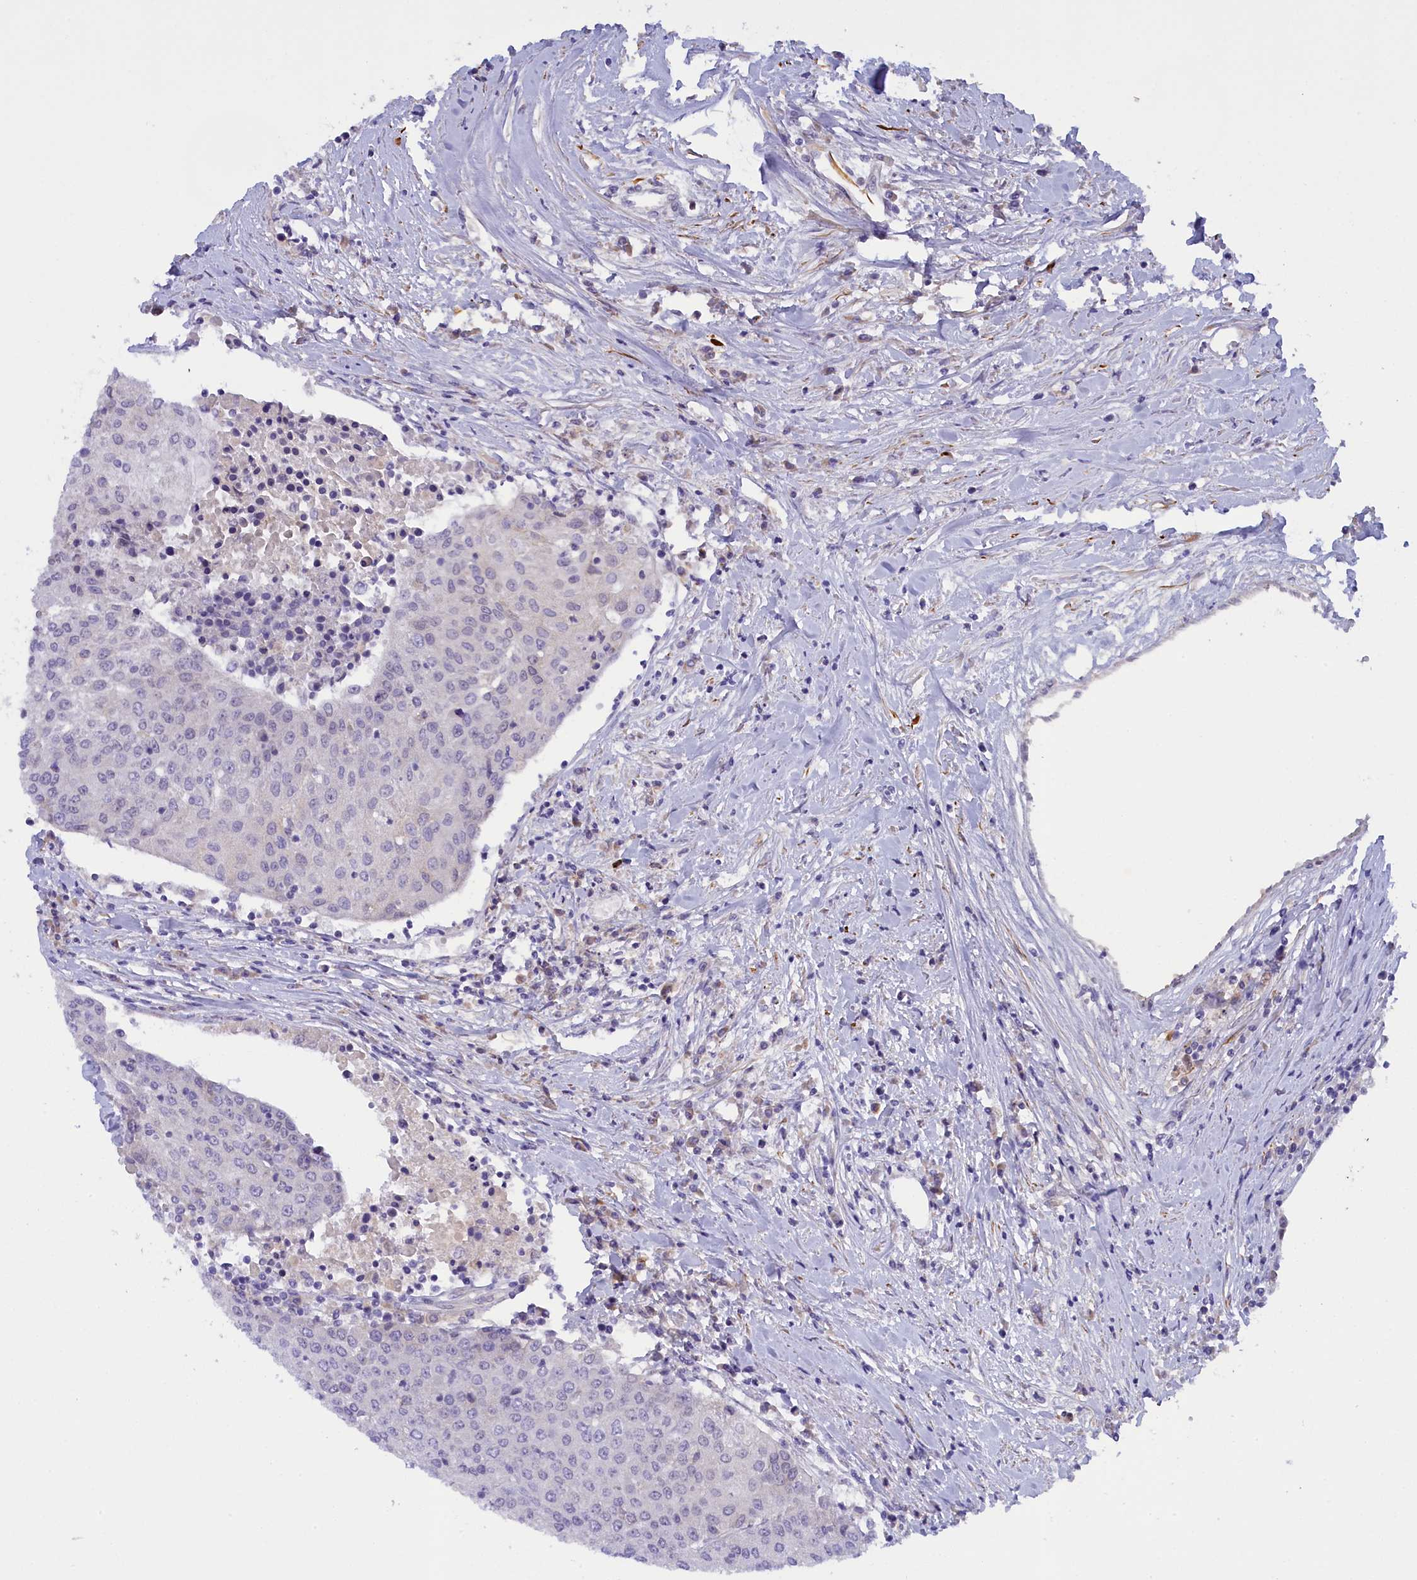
{"staining": {"intensity": "negative", "quantity": "none", "location": "none"}, "tissue": "urothelial cancer", "cell_type": "Tumor cells", "image_type": "cancer", "snomed": [{"axis": "morphology", "description": "Urothelial carcinoma, High grade"}, {"axis": "topography", "description": "Urinary bladder"}], "caption": "The histopathology image demonstrates no staining of tumor cells in urothelial carcinoma (high-grade).", "gene": "FAM149B1", "patient": {"sex": "female", "age": 85}}